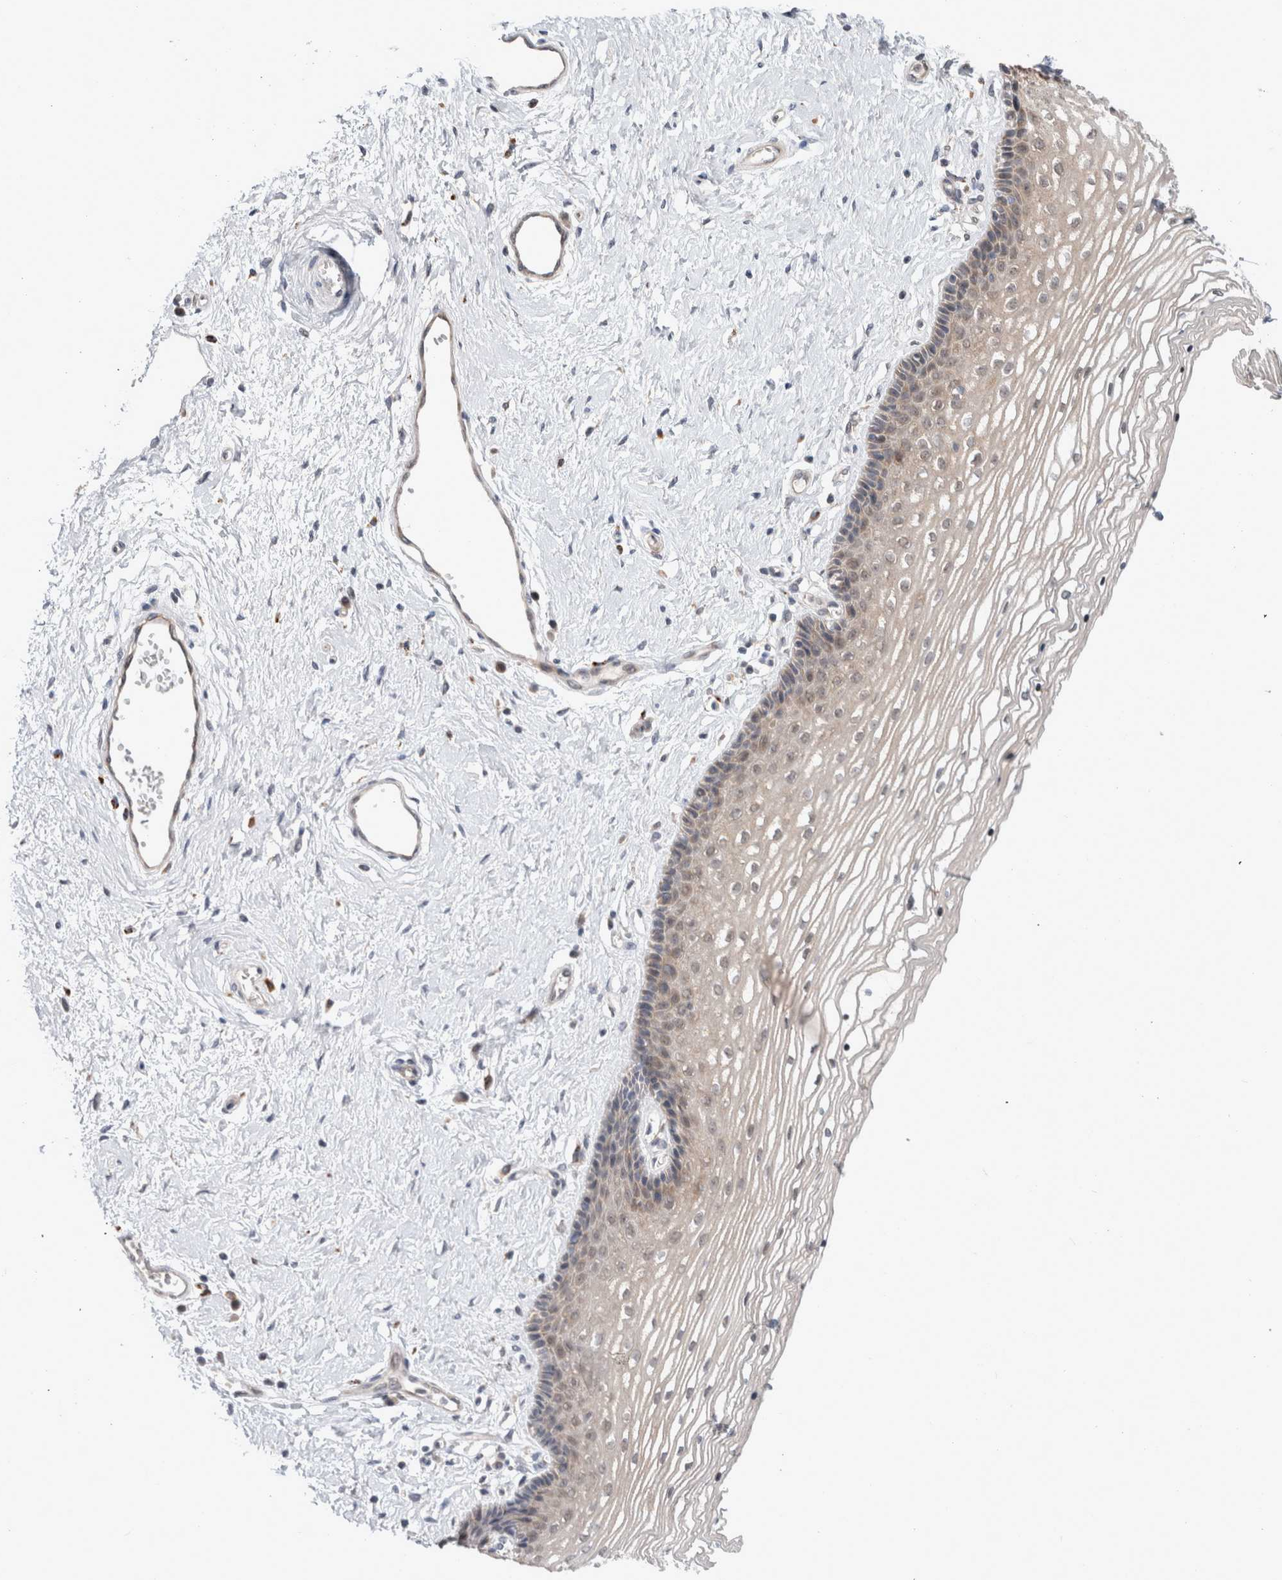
{"staining": {"intensity": "weak", "quantity": "<25%", "location": "cytoplasmic/membranous"}, "tissue": "vagina", "cell_type": "Squamous epithelial cells", "image_type": "normal", "snomed": [{"axis": "morphology", "description": "Normal tissue, NOS"}, {"axis": "topography", "description": "Vagina"}], "caption": "This image is of unremarkable vagina stained with IHC to label a protein in brown with the nuclei are counter-stained blue. There is no staining in squamous epithelial cells.", "gene": "MRPL37", "patient": {"sex": "female", "age": 46}}